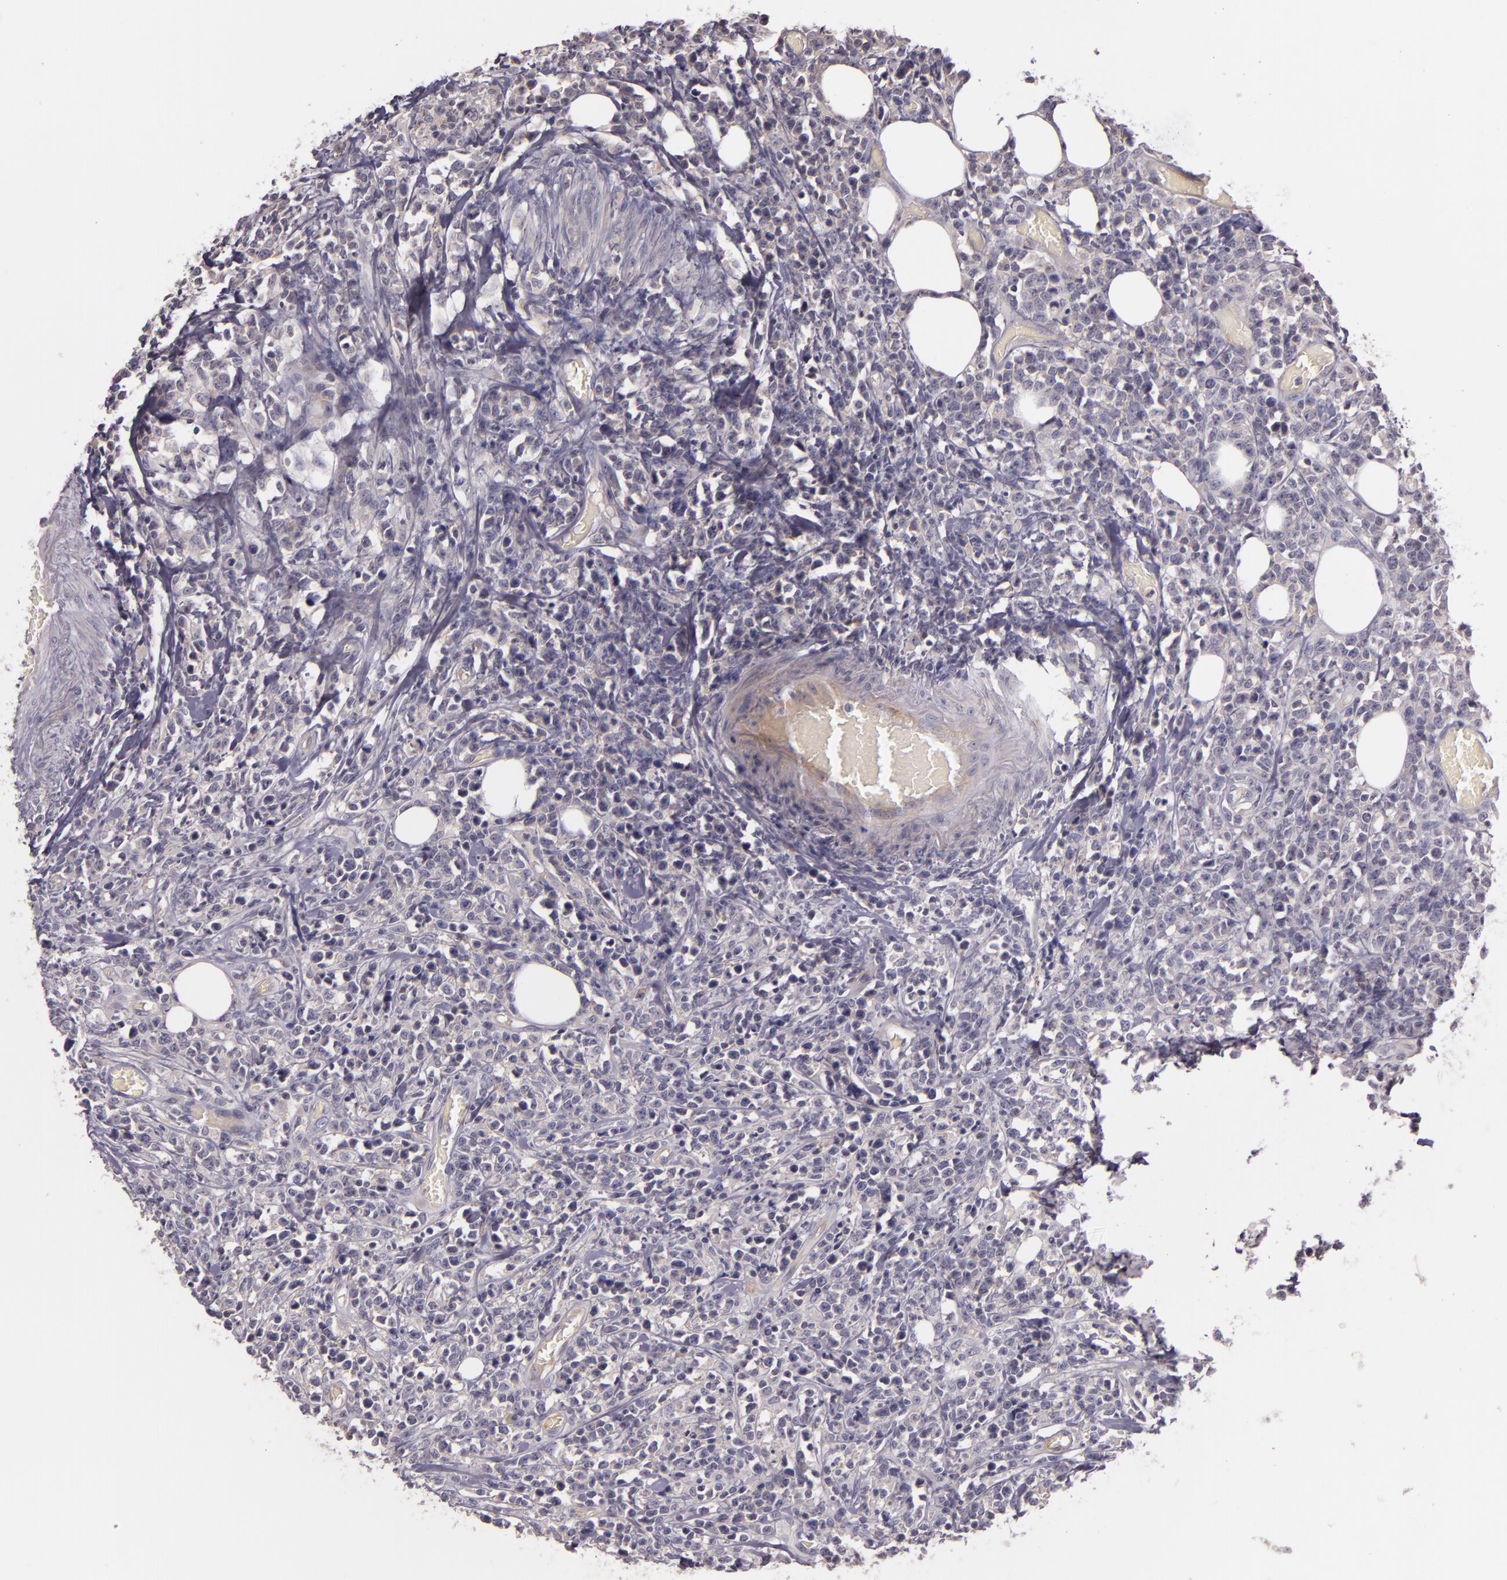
{"staining": {"intensity": "negative", "quantity": "none", "location": "none"}, "tissue": "lymphoma", "cell_type": "Tumor cells", "image_type": "cancer", "snomed": [{"axis": "morphology", "description": "Malignant lymphoma, non-Hodgkin's type, High grade"}, {"axis": "topography", "description": "Colon"}], "caption": "Immunohistochemistry photomicrograph of neoplastic tissue: high-grade malignant lymphoma, non-Hodgkin's type stained with DAB (3,3'-diaminobenzidine) displays no significant protein positivity in tumor cells.", "gene": "RALGAPA1", "patient": {"sex": "male", "age": 82}}